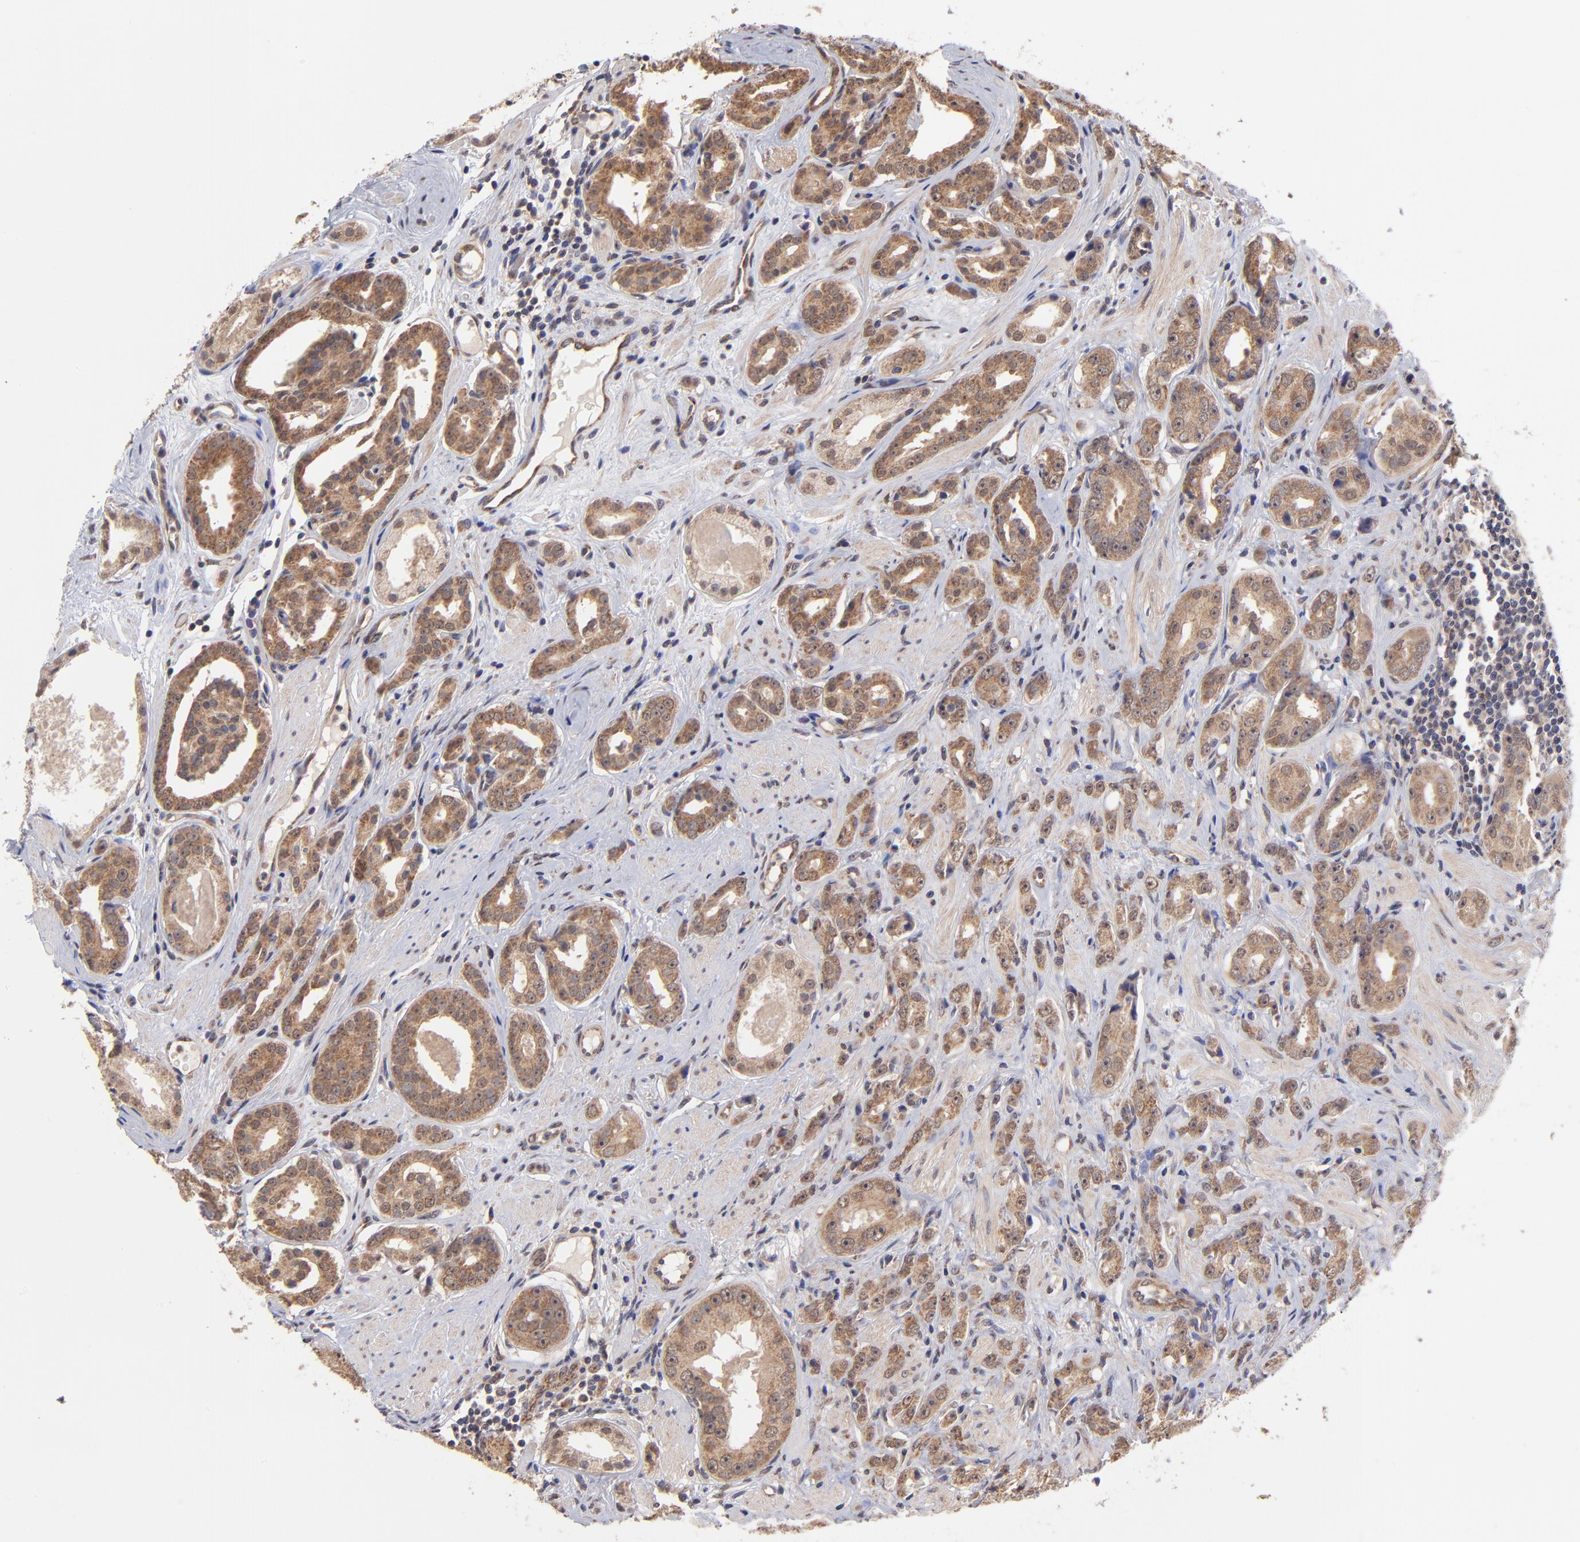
{"staining": {"intensity": "strong", "quantity": ">75%", "location": "cytoplasmic/membranous"}, "tissue": "prostate cancer", "cell_type": "Tumor cells", "image_type": "cancer", "snomed": [{"axis": "morphology", "description": "Adenocarcinoma, Medium grade"}, {"axis": "topography", "description": "Prostate"}], "caption": "Strong cytoplasmic/membranous staining is present in about >75% of tumor cells in prostate cancer.", "gene": "UBE2H", "patient": {"sex": "male", "age": 53}}